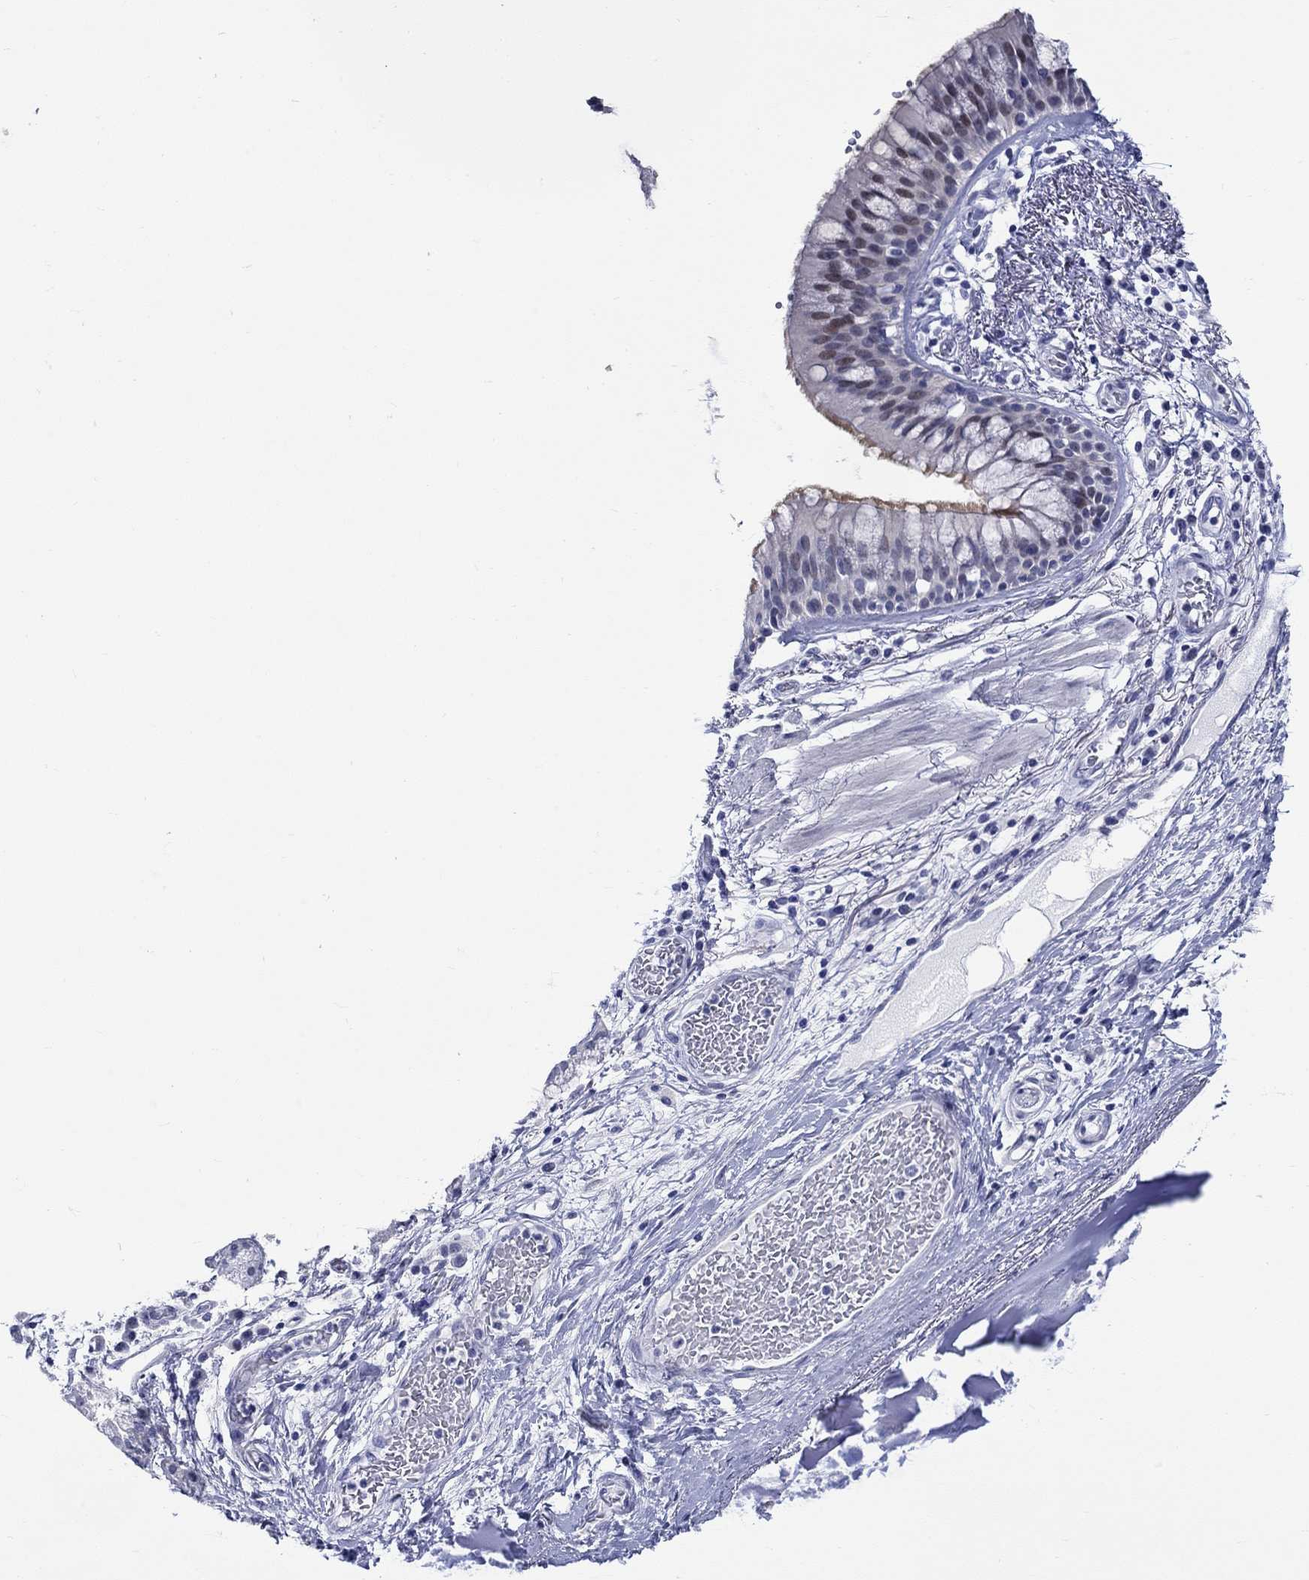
{"staining": {"intensity": "weak", "quantity": "<25%", "location": "cytoplasmic/membranous,nuclear"}, "tissue": "bronchus", "cell_type": "Respiratory epithelial cells", "image_type": "normal", "snomed": [{"axis": "morphology", "description": "Normal tissue, NOS"}, {"axis": "topography", "description": "Bronchus"}, {"axis": "topography", "description": "Lung"}], "caption": "The image shows no staining of respiratory epithelial cells in normal bronchus. (DAB (3,3'-diaminobenzidine) immunohistochemistry (IHC) visualized using brightfield microscopy, high magnification).", "gene": "CRYGS", "patient": {"sex": "female", "age": 57}}